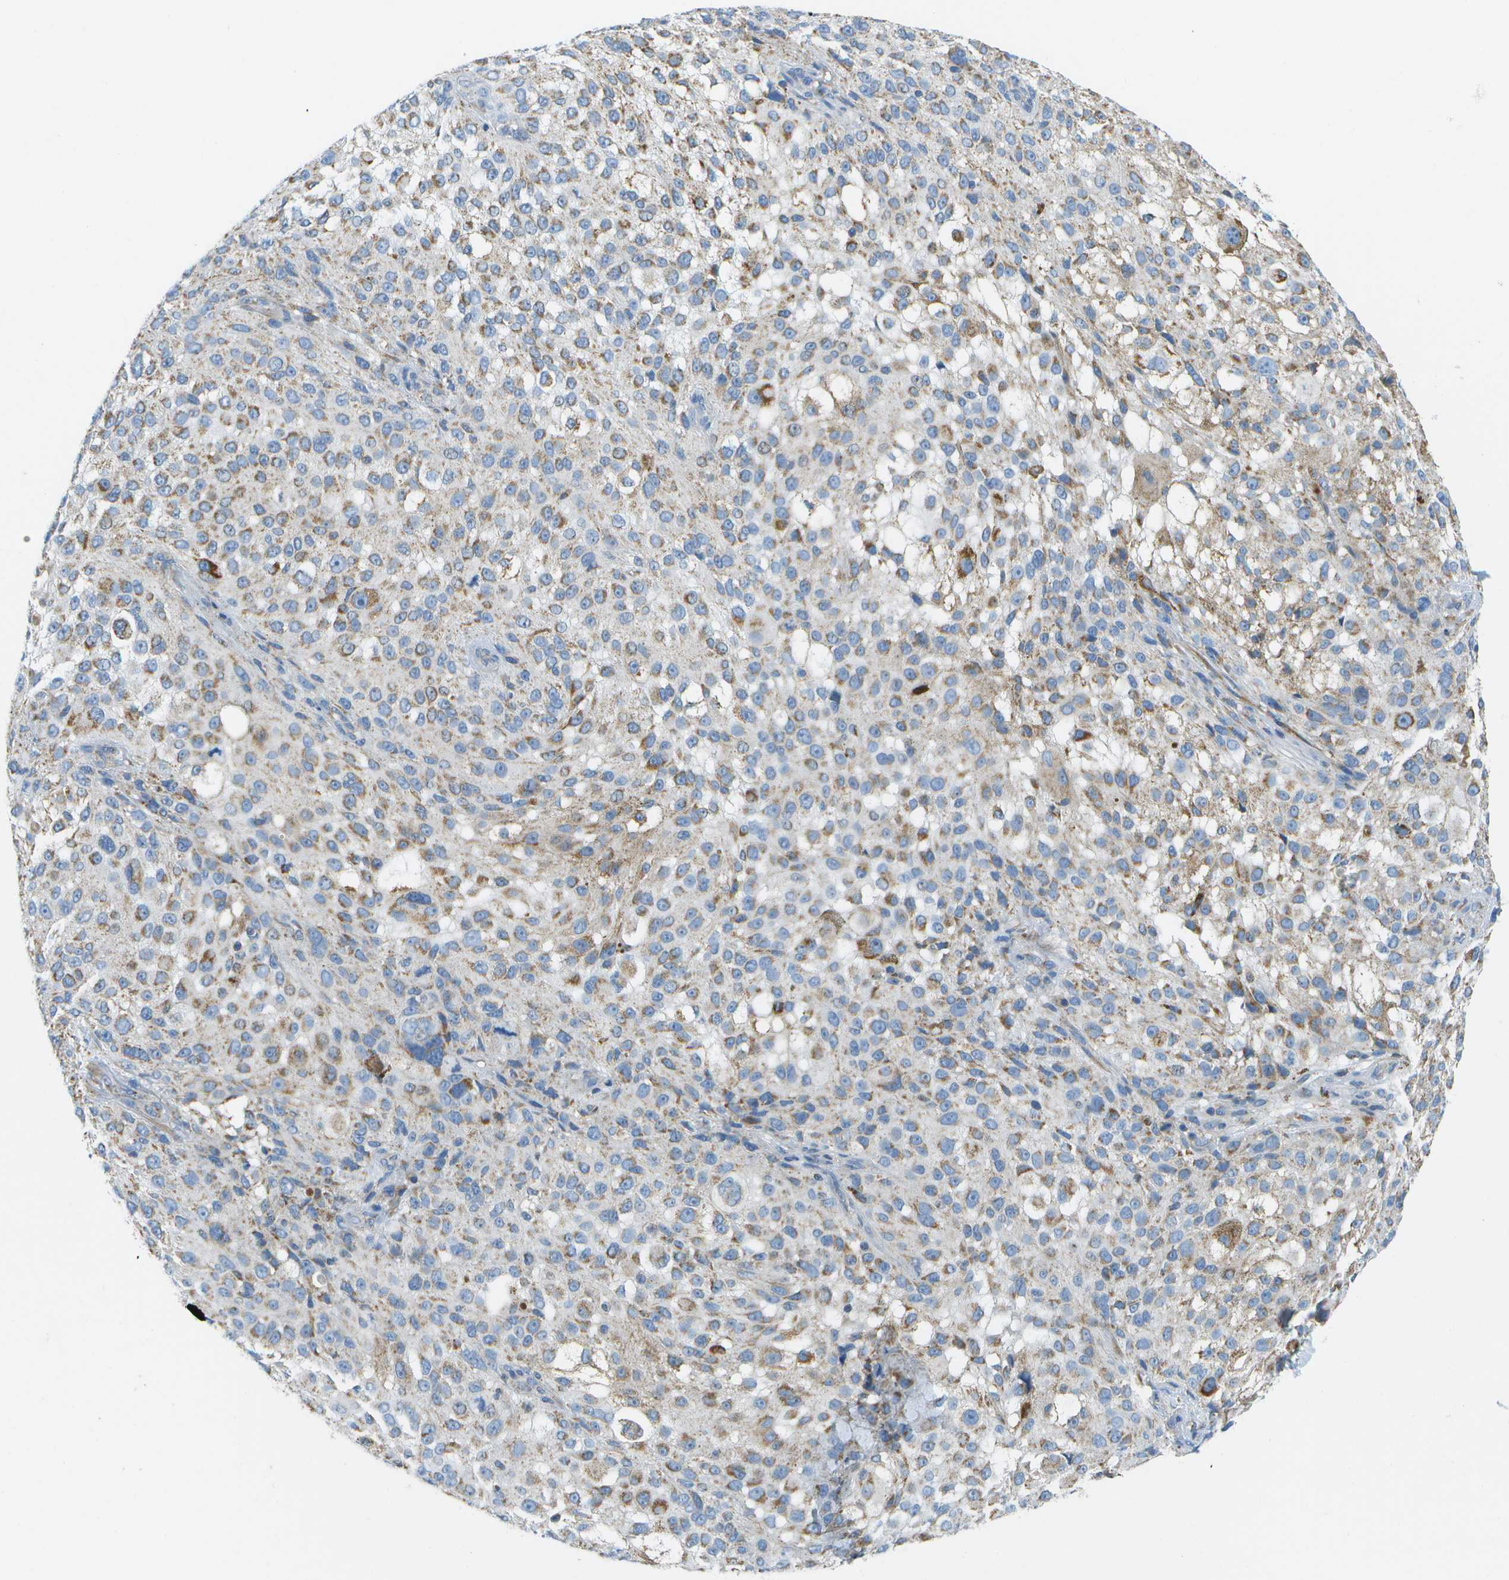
{"staining": {"intensity": "weak", "quantity": "25%-75%", "location": "cytoplasmic/membranous"}, "tissue": "melanoma", "cell_type": "Tumor cells", "image_type": "cancer", "snomed": [{"axis": "morphology", "description": "Necrosis, NOS"}, {"axis": "morphology", "description": "Malignant melanoma, NOS"}, {"axis": "topography", "description": "Skin"}], "caption": "This is a micrograph of immunohistochemistry staining of melanoma, which shows weak expression in the cytoplasmic/membranous of tumor cells.", "gene": "PTGIS", "patient": {"sex": "female", "age": 87}}